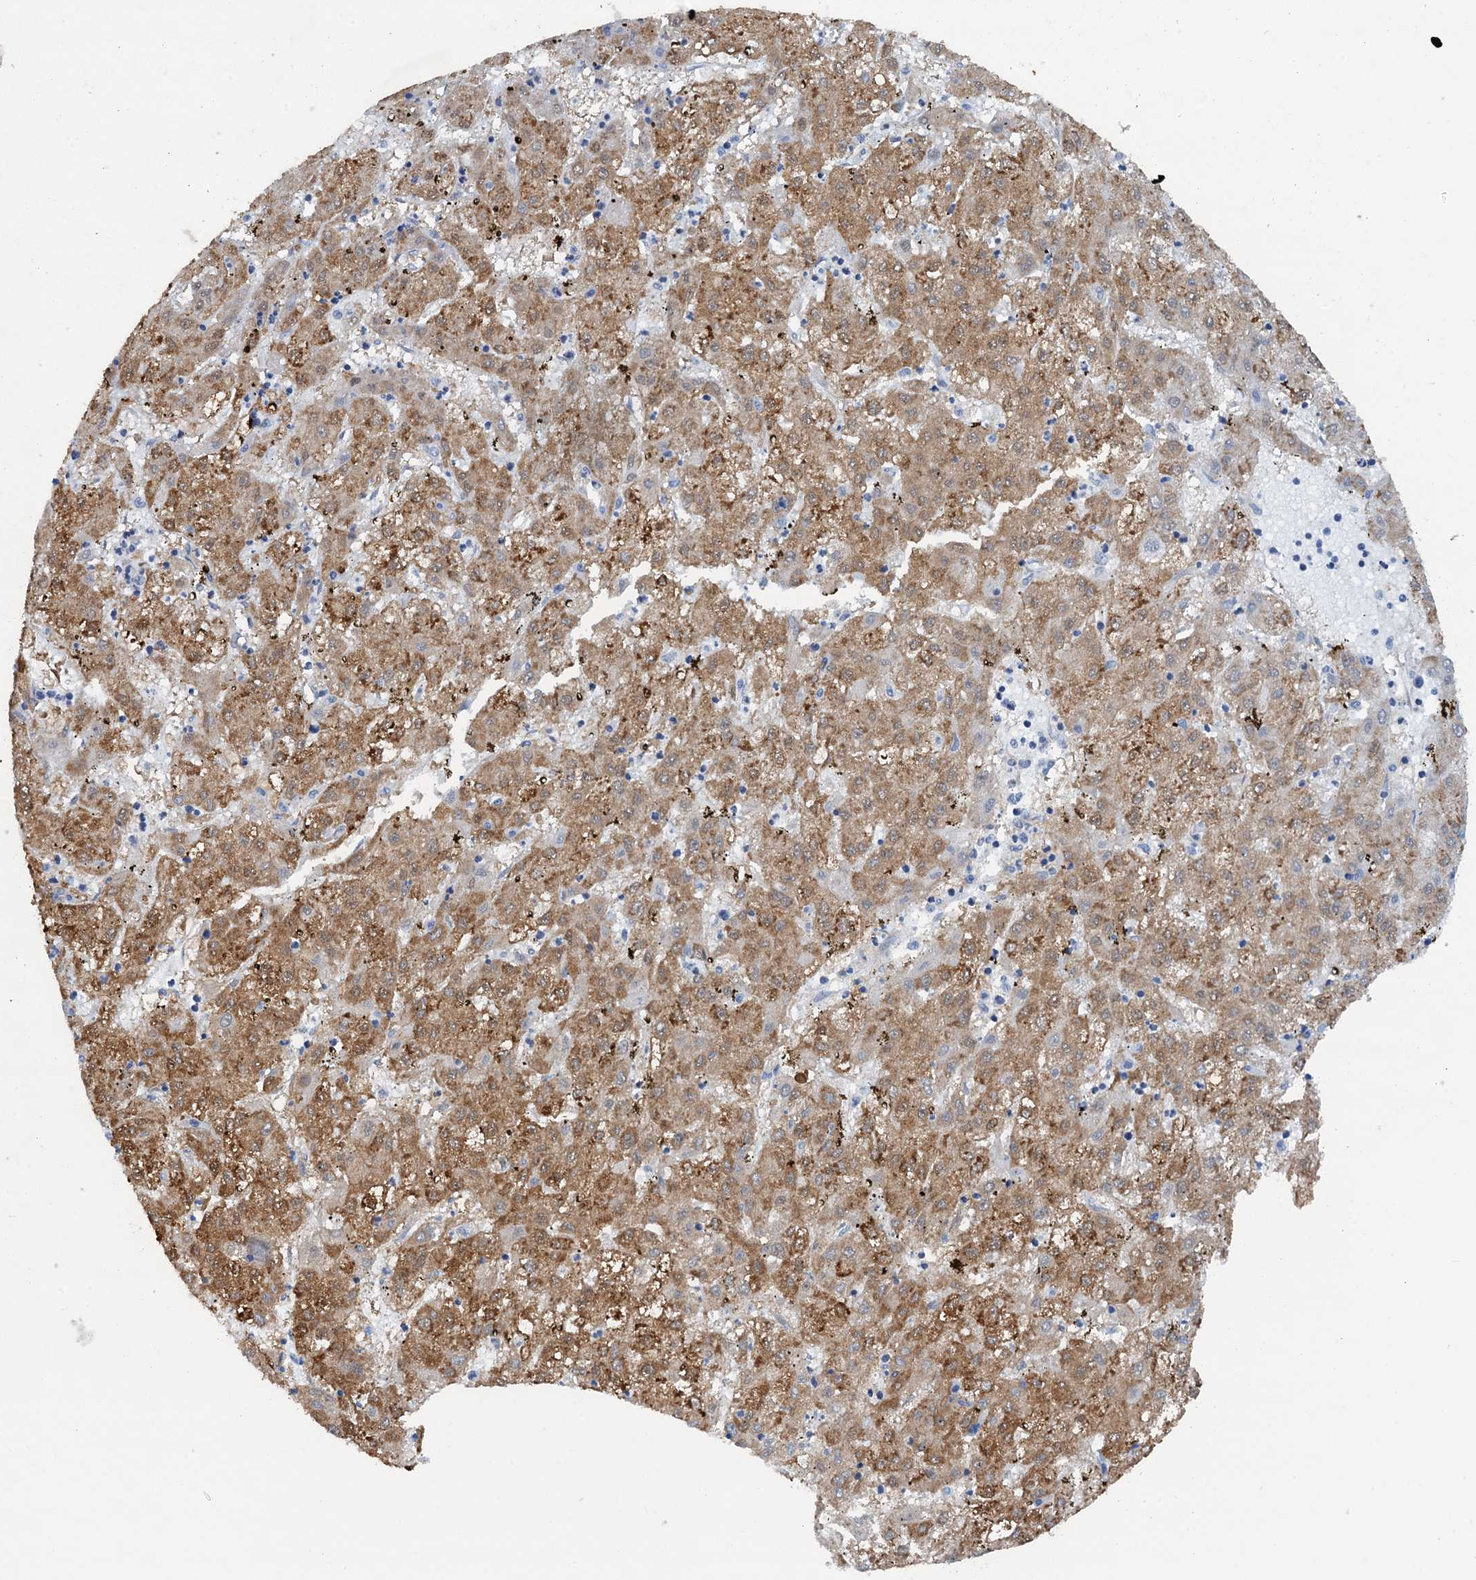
{"staining": {"intensity": "strong", "quantity": ">75%", "location": "cytoplasmic/membranous,nuclear"}, "tissue": "liver cancer", "cell_type": "Tumor cells", "image_type": "cancer", "snomed": [{"axis": "morphology", "description": "Carcinoma, Hepatocellular, NOS"}, {"axis": "topography", "description": "Liver"}], "caption": "The micrograph exhibits staining of liver cancer (hepatocellular carcinoma), revealing strong cytoplasmic/membranous and nuclear protein positivity (brown color) within tumor cells.", "gene": "POGLUT3", "patient": {"sex": "male", "age": 72}}